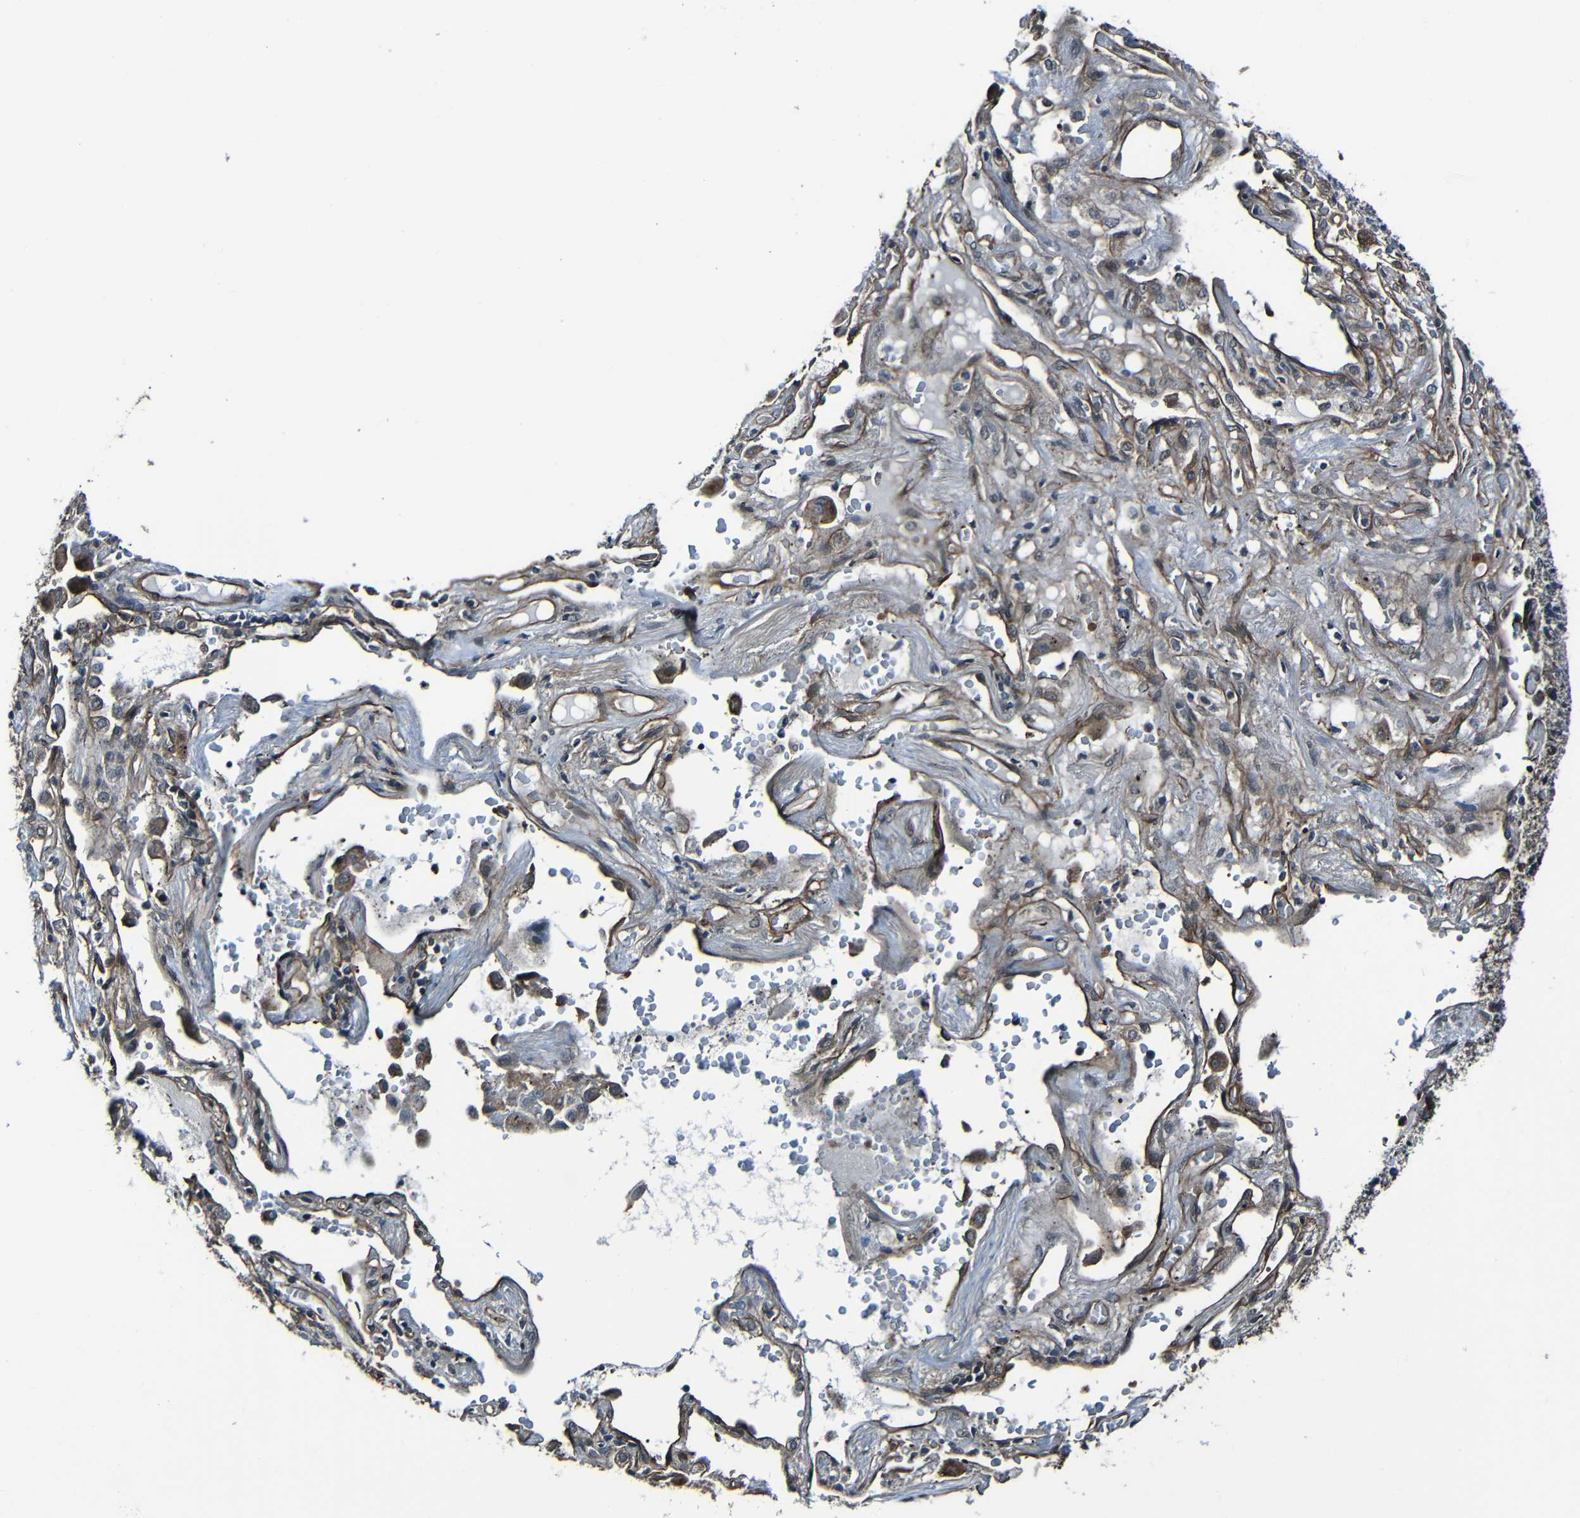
{"staining": {"intensity": "negative", "quantity": "none", "location": "none"}, "tissue": "lung cancer", "cell_type": "Tumor cells", "image_type": "cancer", "snomed": [{"axis": "morphology", "description": "Squamous cell carcinoma, NOS"}, {"axis": "topography", "description": "Lung"}], "caption": "Tumor cells show no significant protein positivity in squamous cell carcinoma (lung).", "gene": "LGR5", "patient": {"sex": "male", "age": 57}}